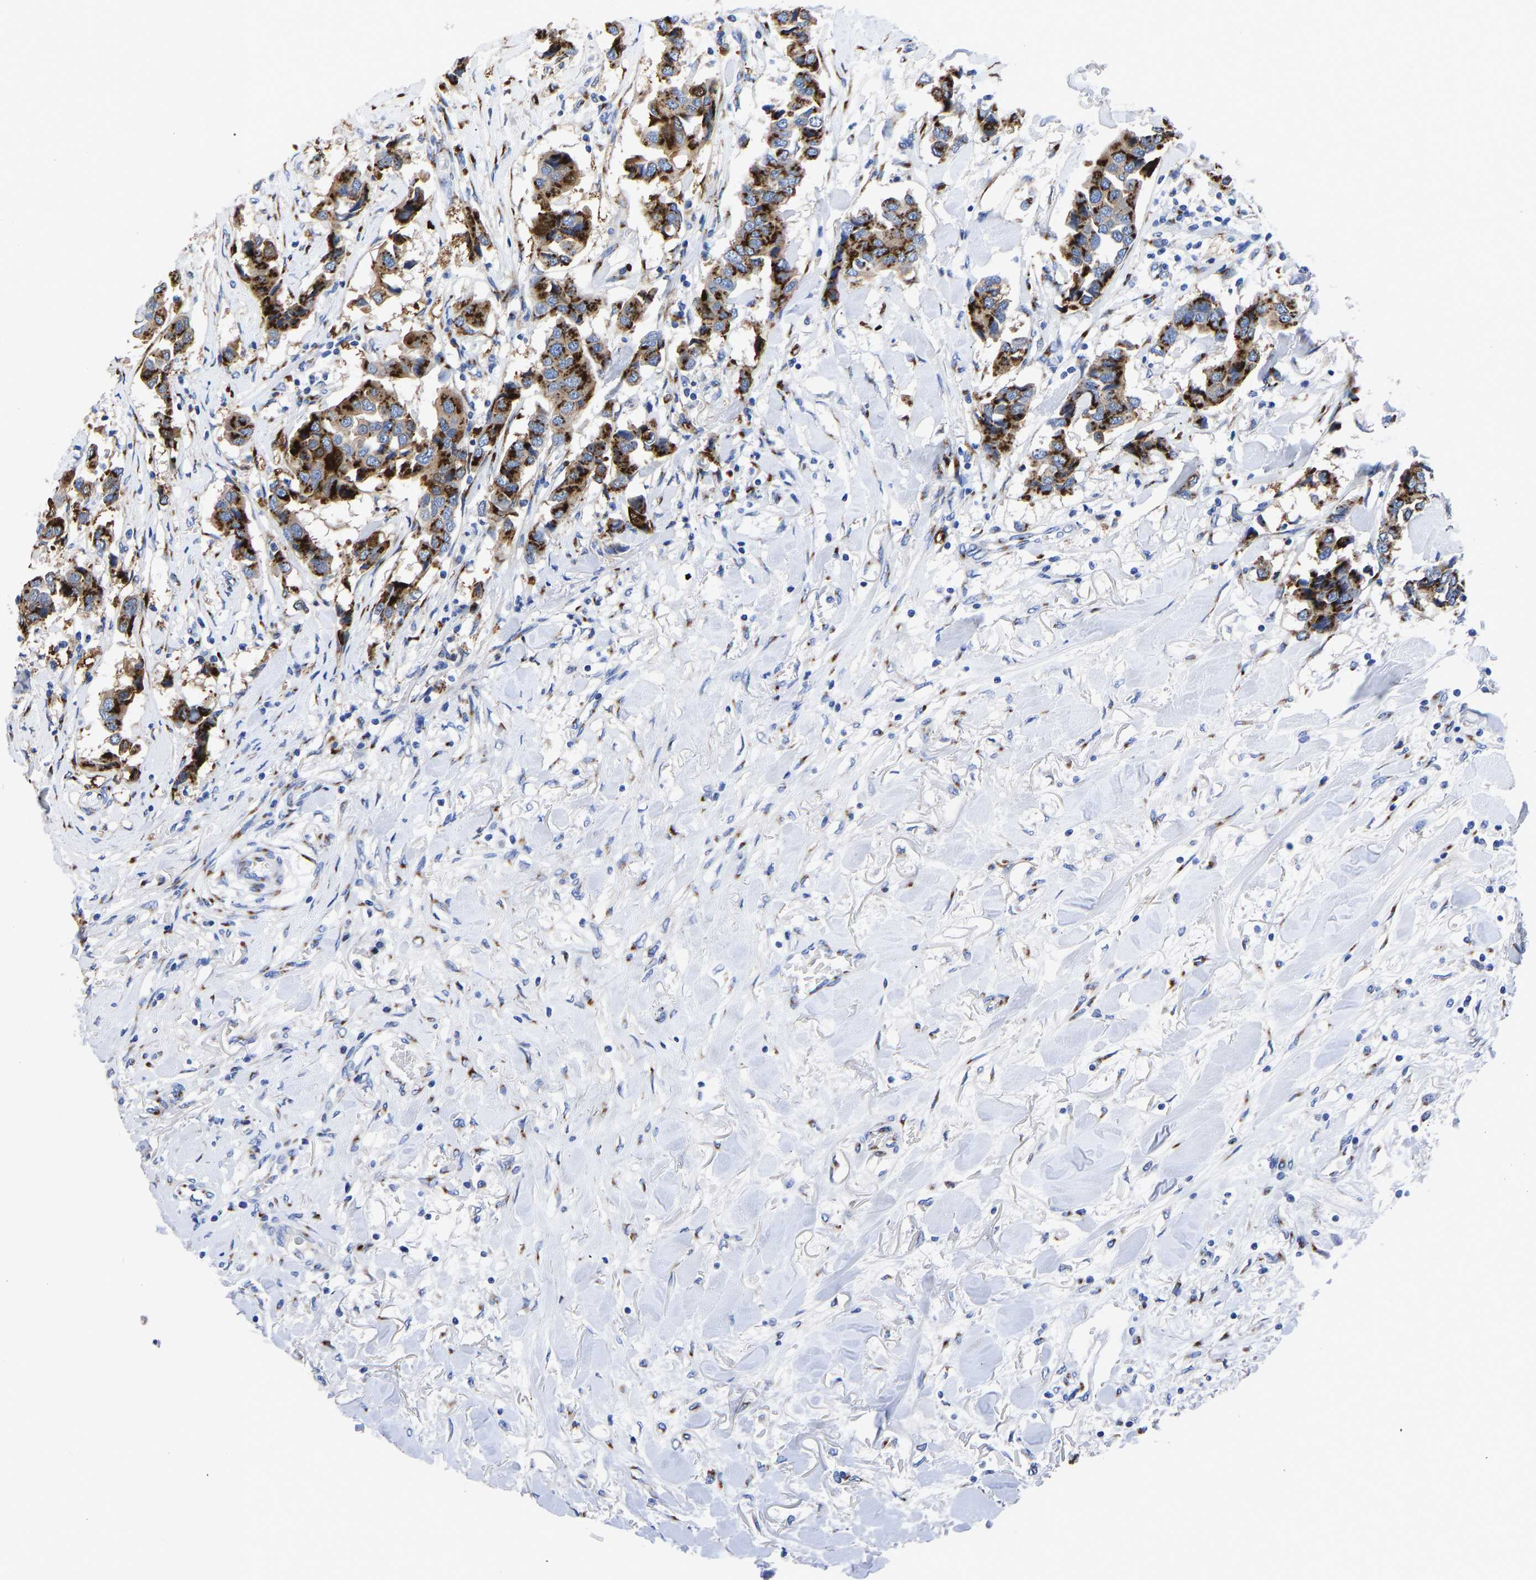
{"staining": {"intensity": "strong", "quantity": ">75%", "location": "cytoplasmic/membranous"}, "tissue": "breast cancer", "cell_type": "Tumor cells", "image_type": "cancer", "snomed": [{"axis": "morphology", "description": "Duct carcinoma"}, {"axis": "topography", "description": "Breast"}], "caption": "IHC (DAB) staining of intraductal carcinoma (breast) shows strong cytoplasmic/membranous protein staining in about >75% of tumor cells.", "gene": "TMEM87A", "patient": {"sex": "female", "age": 80}}